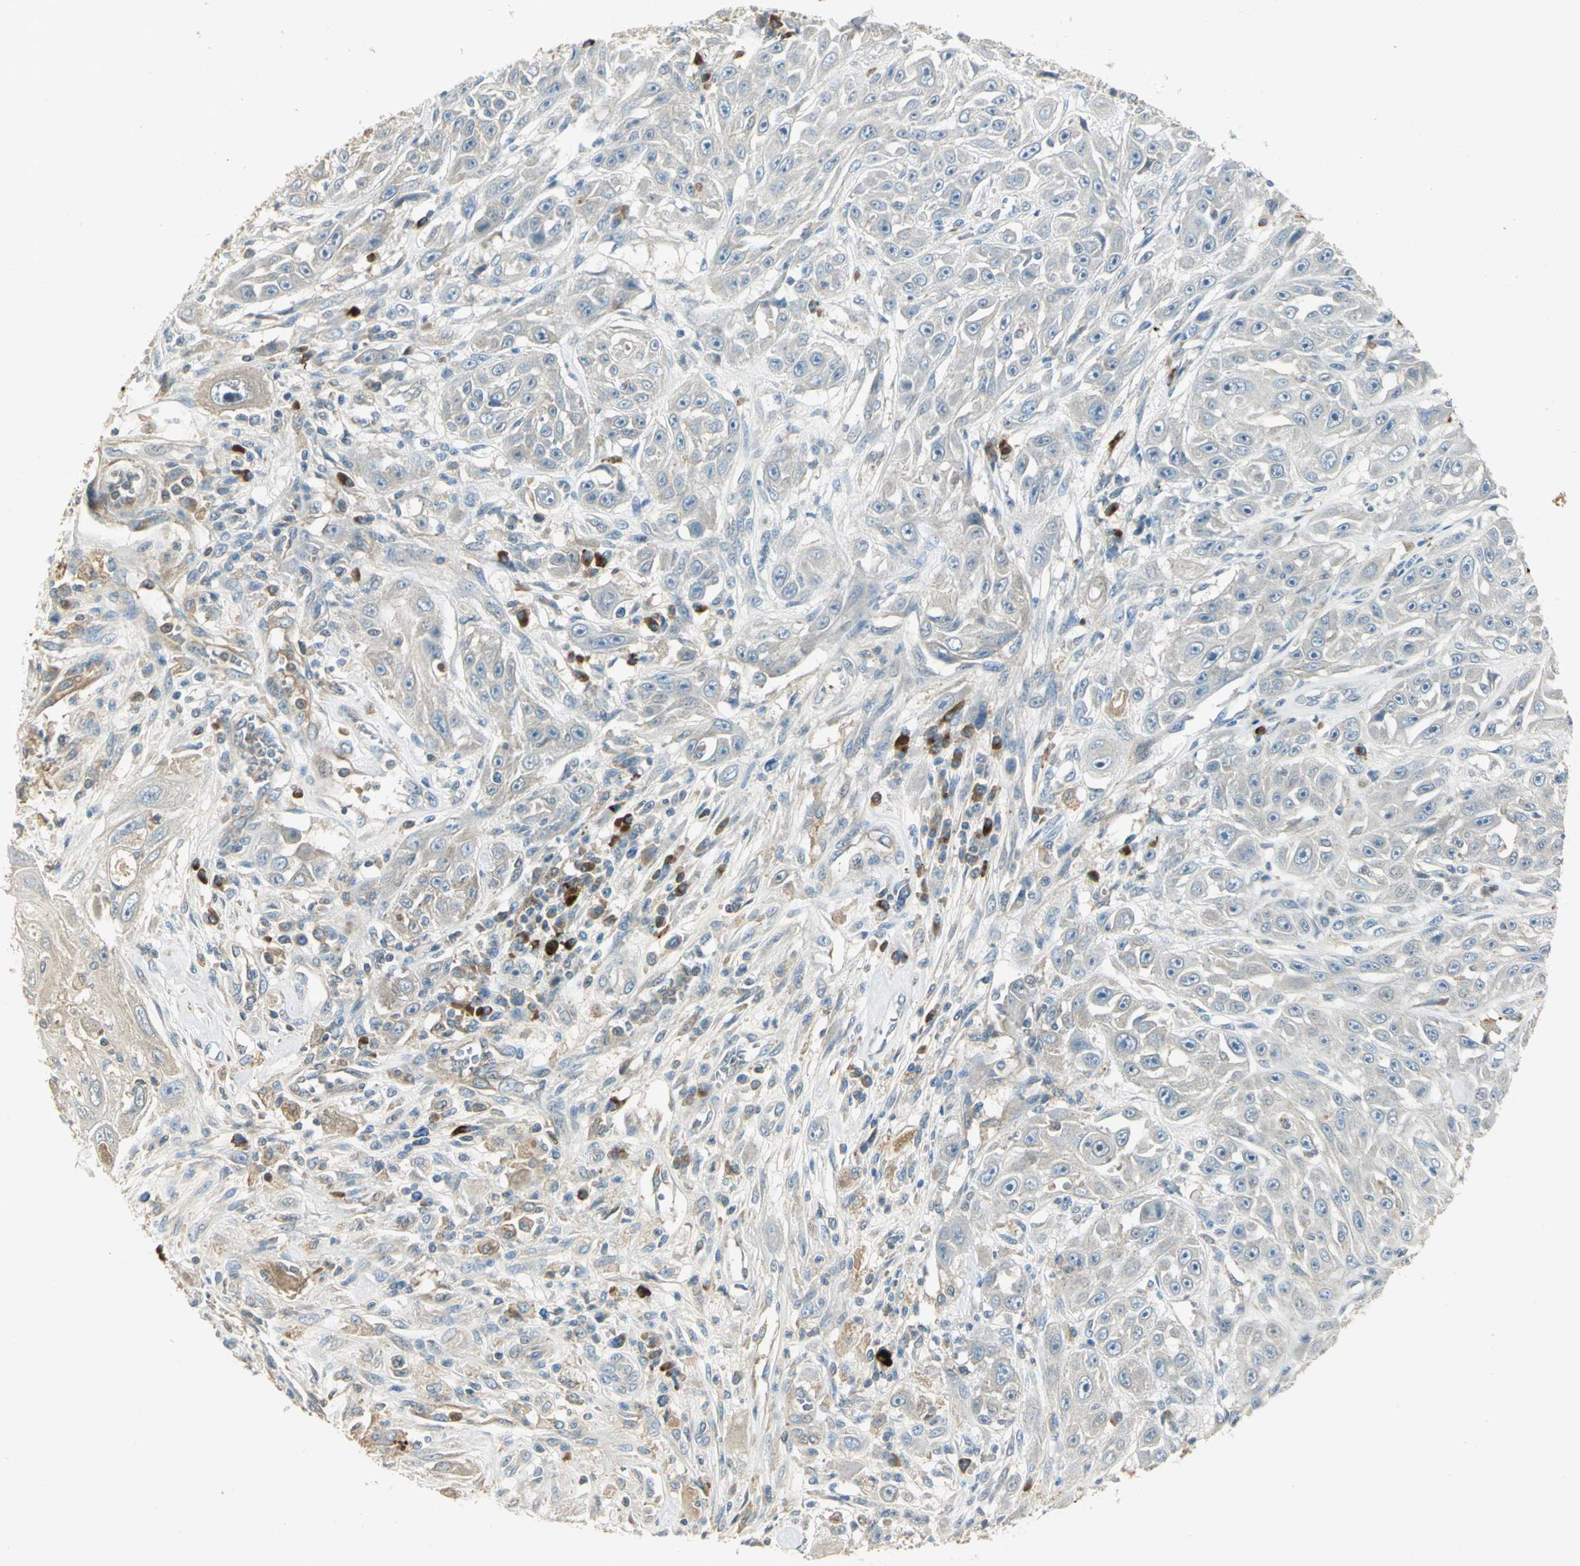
{"staining": {"intensity": "weak", "quantity": "<25%", "location": "cytoplasmic/membranous"}, "tissue": "skin cancer", "cell_type": "Tumor cells", "image_type": "cancer", "snomed": [{"axis": "morphology", "description": "Squamous cell carcinoma, NOS"}, {"axis": "topography", "description": "Skin"}], "caption": "An immunohistochemistry micrograph of skin squamous cell carcinoma is shown. There is no staining in tumor cells of skin squamous cell carcinoma.", "gene": "PROC", "patient": {"sex": "male", "age": 75}}